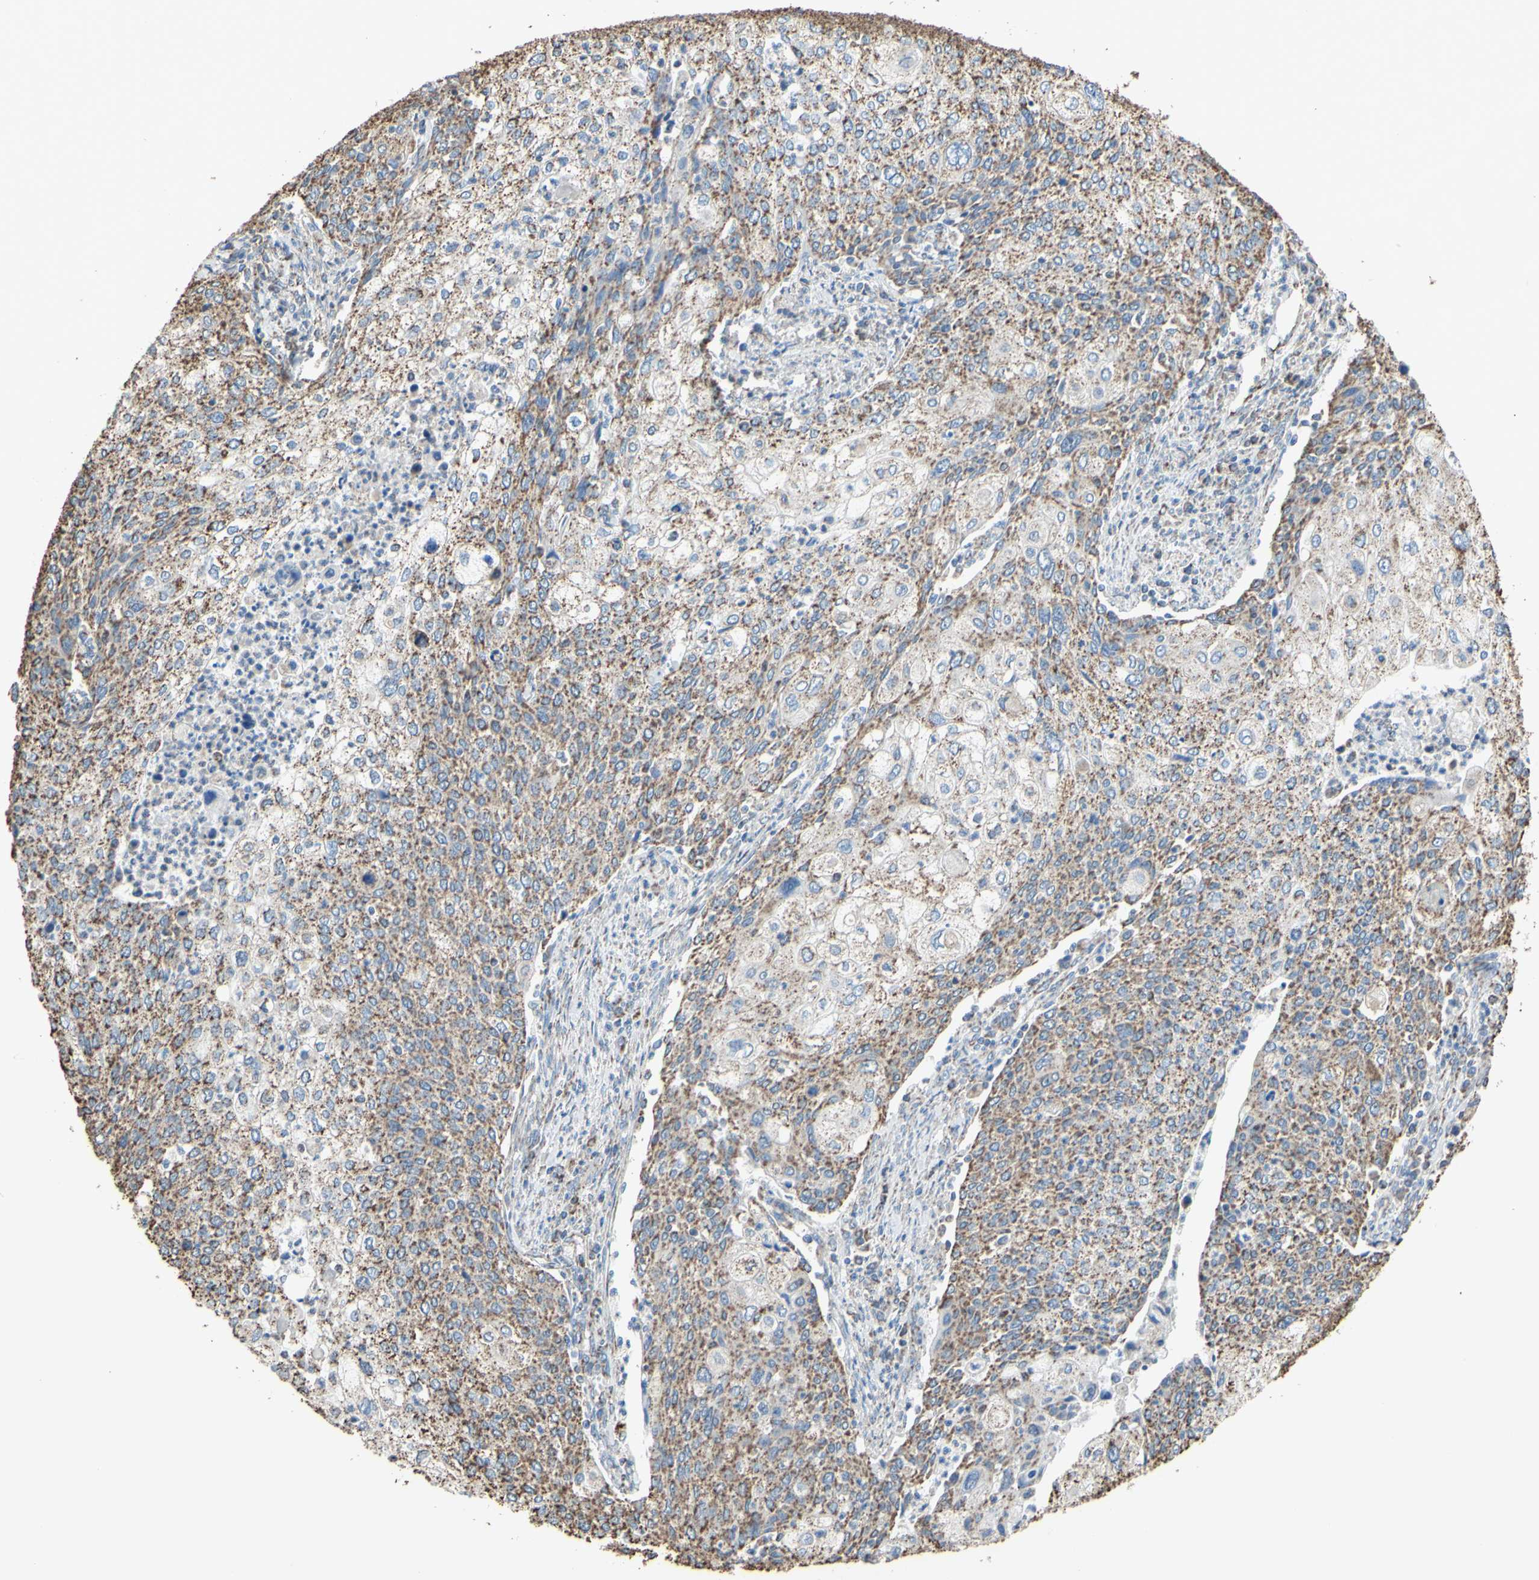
{"staining": {"intensity": "weak", "quantity": ">75%", "location": "cytoplasmic/membranous"}, "tissue": "cervical cancer", "cell_type": "Tumor cells", "image_type": "cancer", "snomed": [{"axis": "morphology", "description": "Squamous cell carcinoma, NOS"}, {"axis": "topography", "description": "Cervix"}], "caption": "High-magnification brightfield microscopy of cervical cancer stained with DAB (brown) and counterstained with hematoxylin (blue). tumor cells exhibit weak cytoplasmic/membranous expression is appreciated in approximately>75% of cells.", "gene": "CMKLR2", "patient": {"sex": "female", "age": 40}}